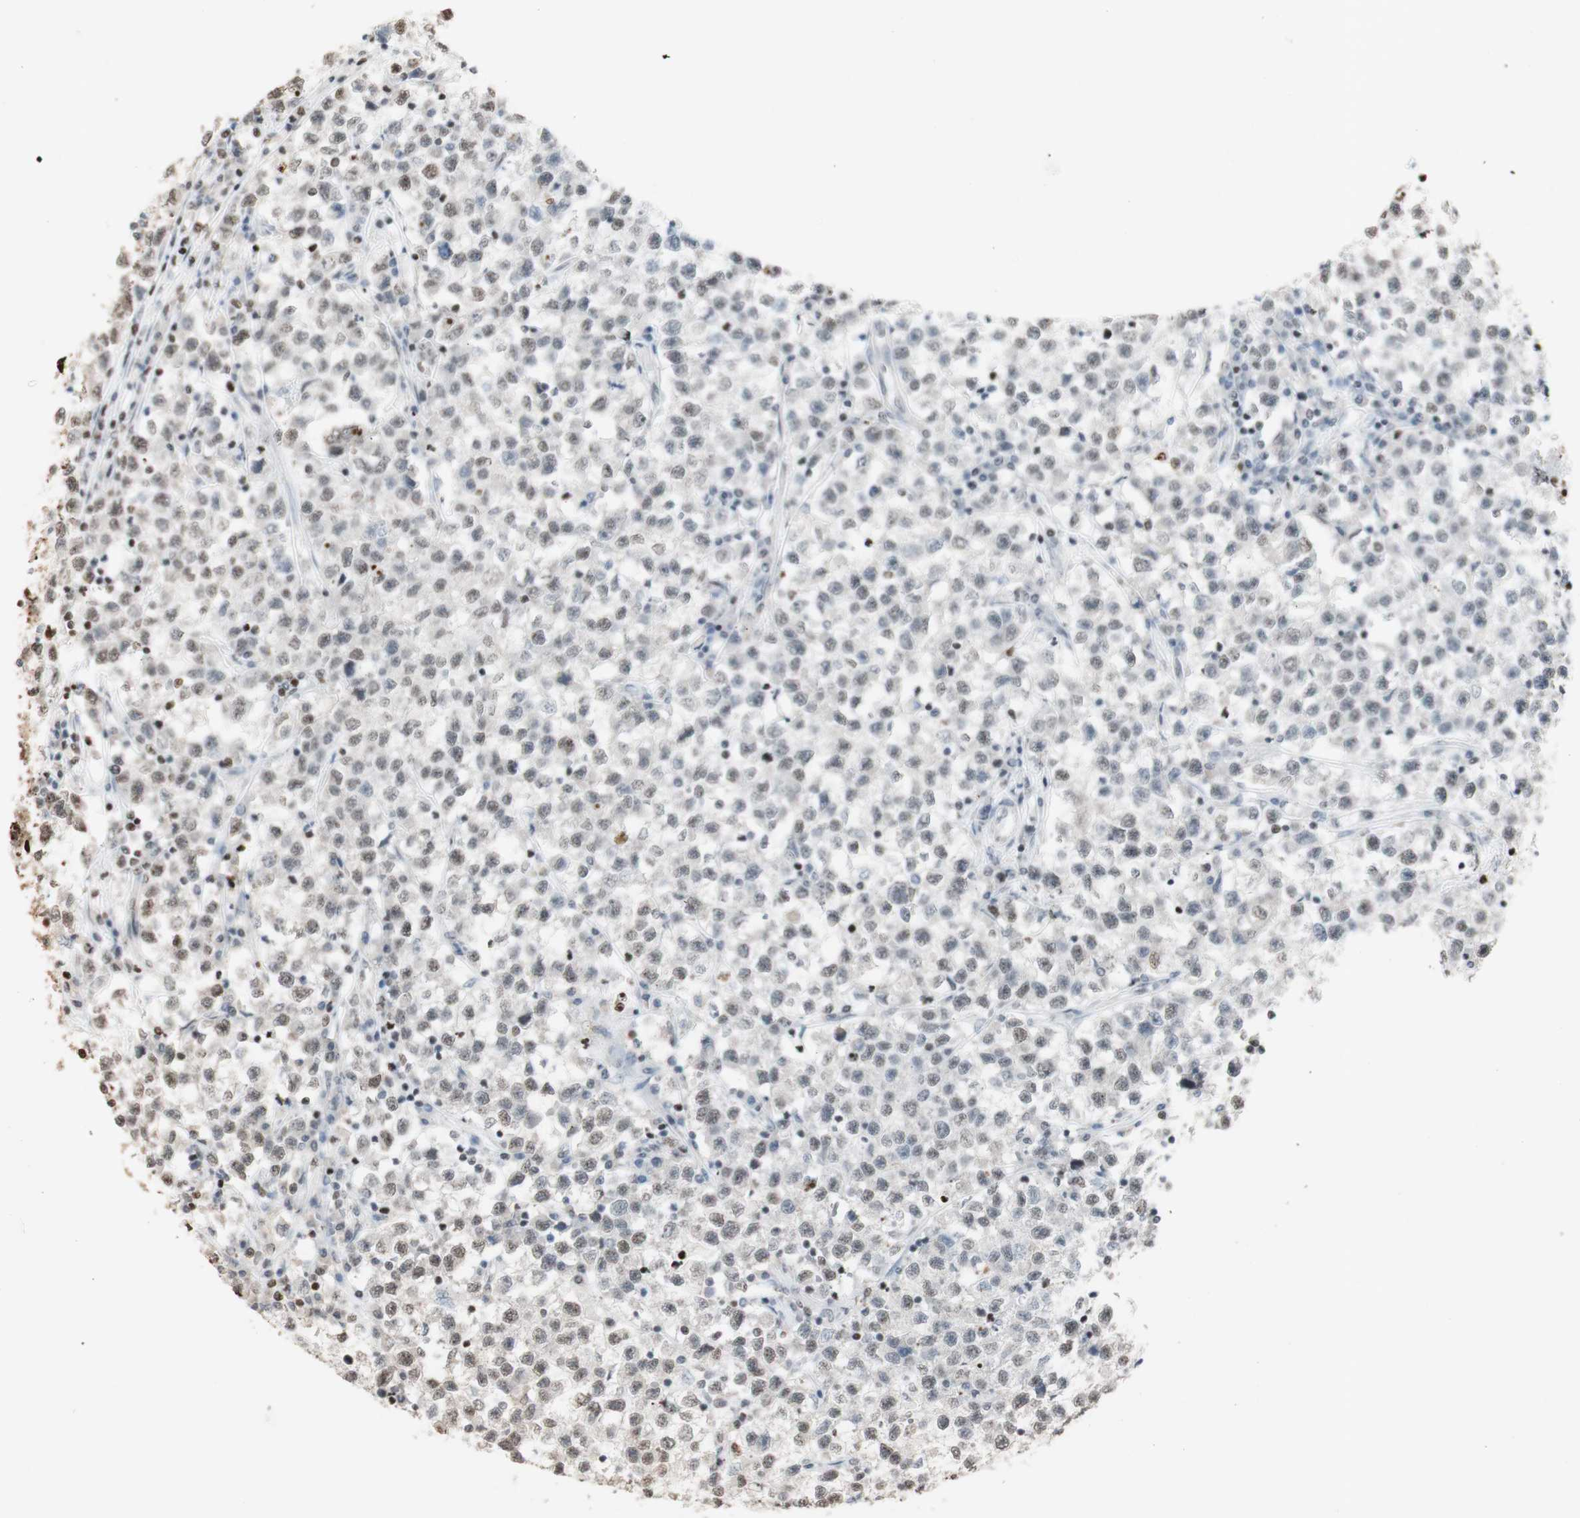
{"staining": {"intensity": "weak", "quantity": "25%-75%", "location": "nuclear"}, "tissue": "testis cancer", "cell_type": "Tumor cells", "image_type": "cancer", "snomed": [{"axis": "morphology", "description": "Seminoma, NOS"}, {"axis": "topography", "description": "Testis"}], "caption": "Protein staining of seminoma (testis) tissue shows weak nuclear expression in approximately 25%-75% of tumor cells. Nuclei are stained in blue.", "gene": "HNRNPA2B1", "patient": {"sex": "male", "age": 22}}